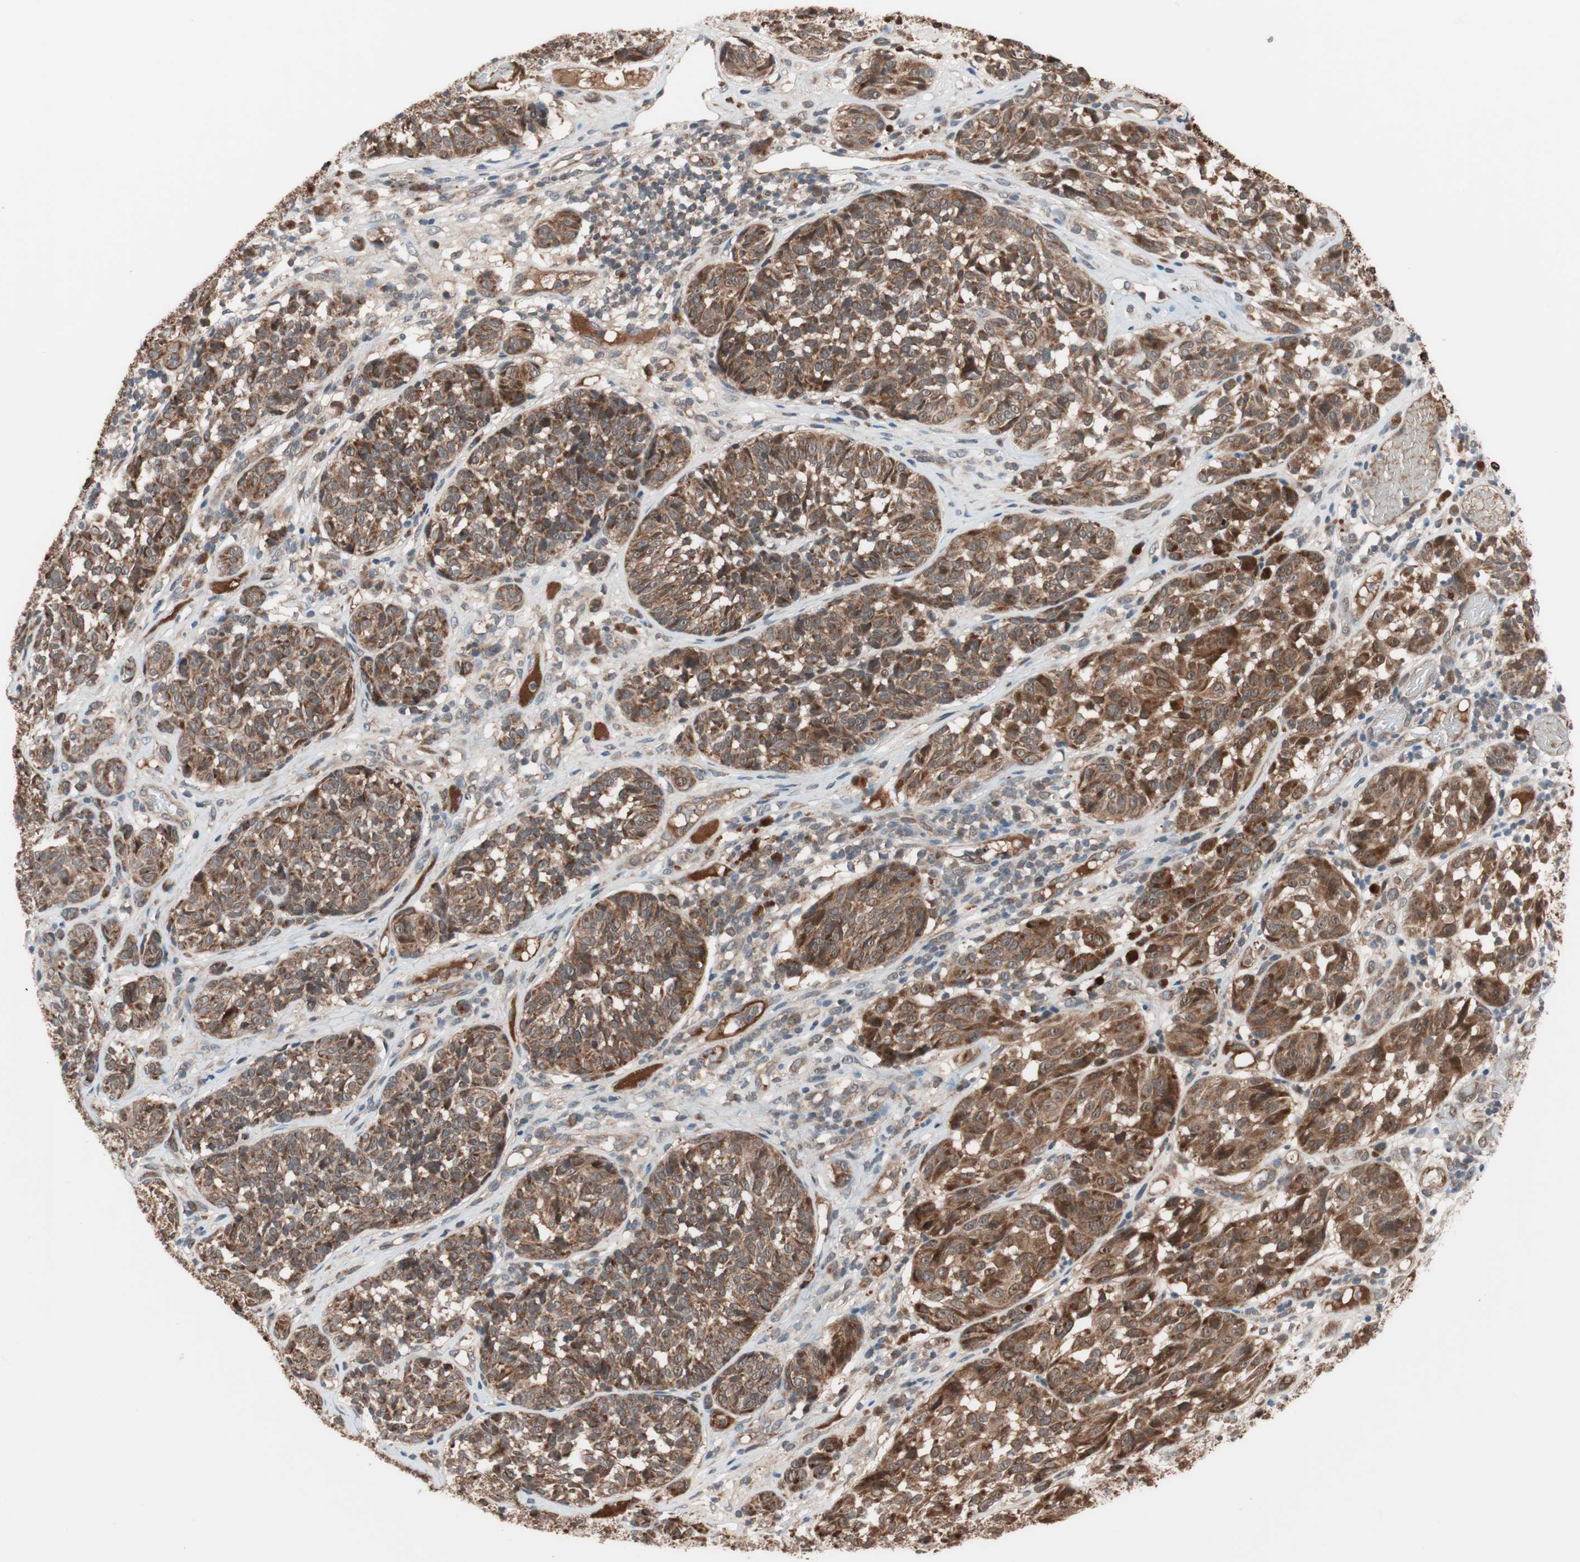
{"staining": {"intensity": "strong", "quantity": ">75%", "location": "cytoplasmic/membranous"}, "tissue": "melanoma", "cell_type": "Tumor cells", "image_type": "cancer", "snomed": [{"axis": "morphology", "description": "Malignant melanoma, NOS"}, {"axis": "topography", "description": "Skin"}], "caption": "Protein staining of melanoma tissue displays strong cytoplasmic/membranous expression in about >75% of tumor cells.", "gene": "HMBS", "patient": {"sex": "female", "age": 46}}